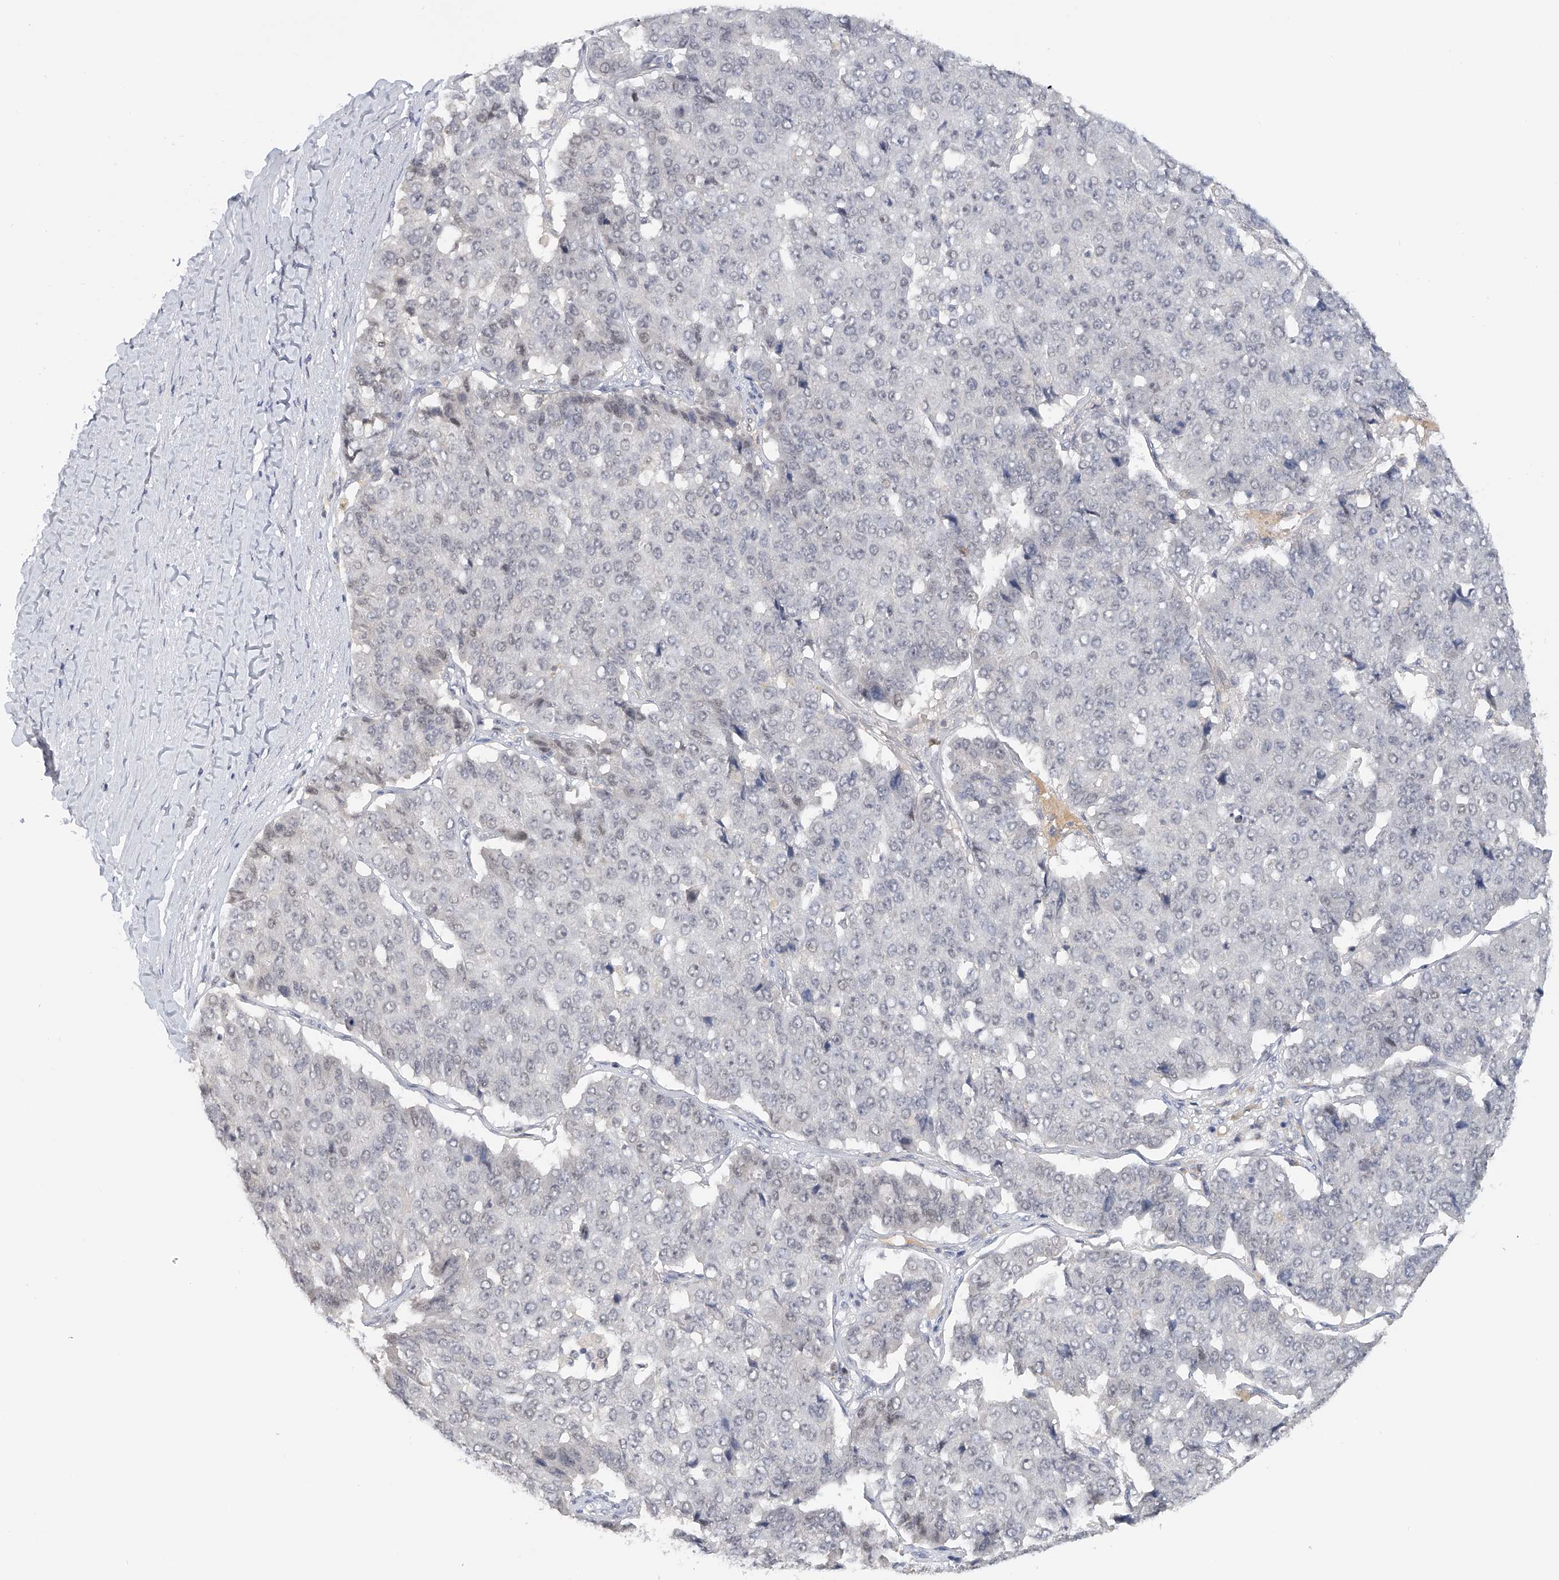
{"staining": {"intensity": "negative", "quantity": "none", "location": "none"}, "tissue": "pancreatic cancer", "cell_type": "Tumor cells", "image_type": "cancer", "snomed": [{"axis": "morphology", "description": "Adenocarcinoma, NOS"}, {"axis": "topography", "description": "Pancreas"}], "caption": "Human adenocarcinoma (pancreatic) stained for a protein using IHC demonstrates no positivity in tumor cells.", "gene": "DDX43", "patient": {"sex": "male", "age": 50}}